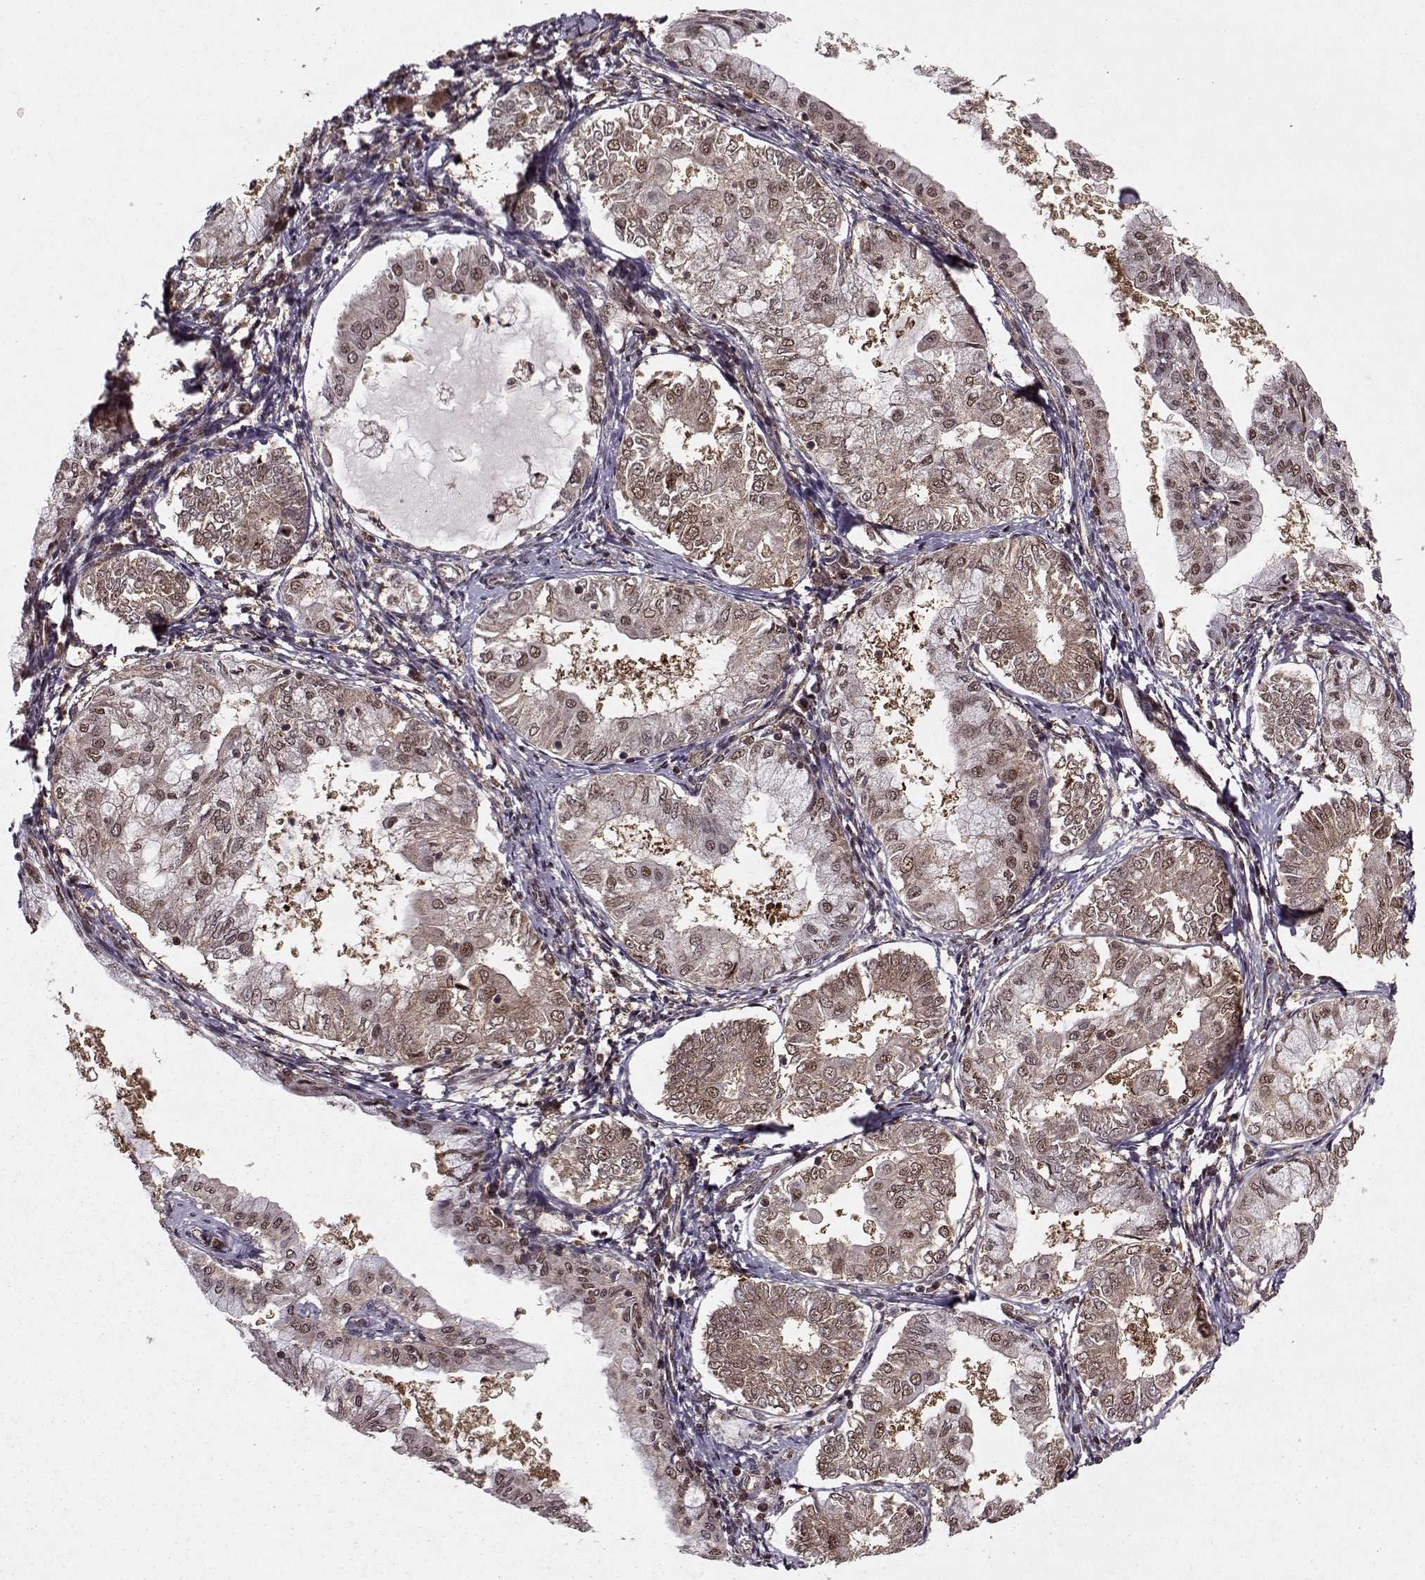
{"staining": {"intensity": "weak", "quantity": ">75%", "location": "cytoplasmic/membranous,nuclear"}, "tissue": "endometrial cancer", "cell_type": "Tumor cells", "image_type": "cancer", "snomed": [{"axis": "morphology", "description": "Adenocarcinoma, NOS"}, {"axis": "topography", "description": "Endometrium"}], "caption": "A high-resolution image shows IHC staining of endometrial adenocarcinoma, which shows weak cytoplasmic/membranous and nuclear staining in approximately >75% of tumor cells.", "gene": "PSMA7", "patient": {"sex": "female", "age": 68}}